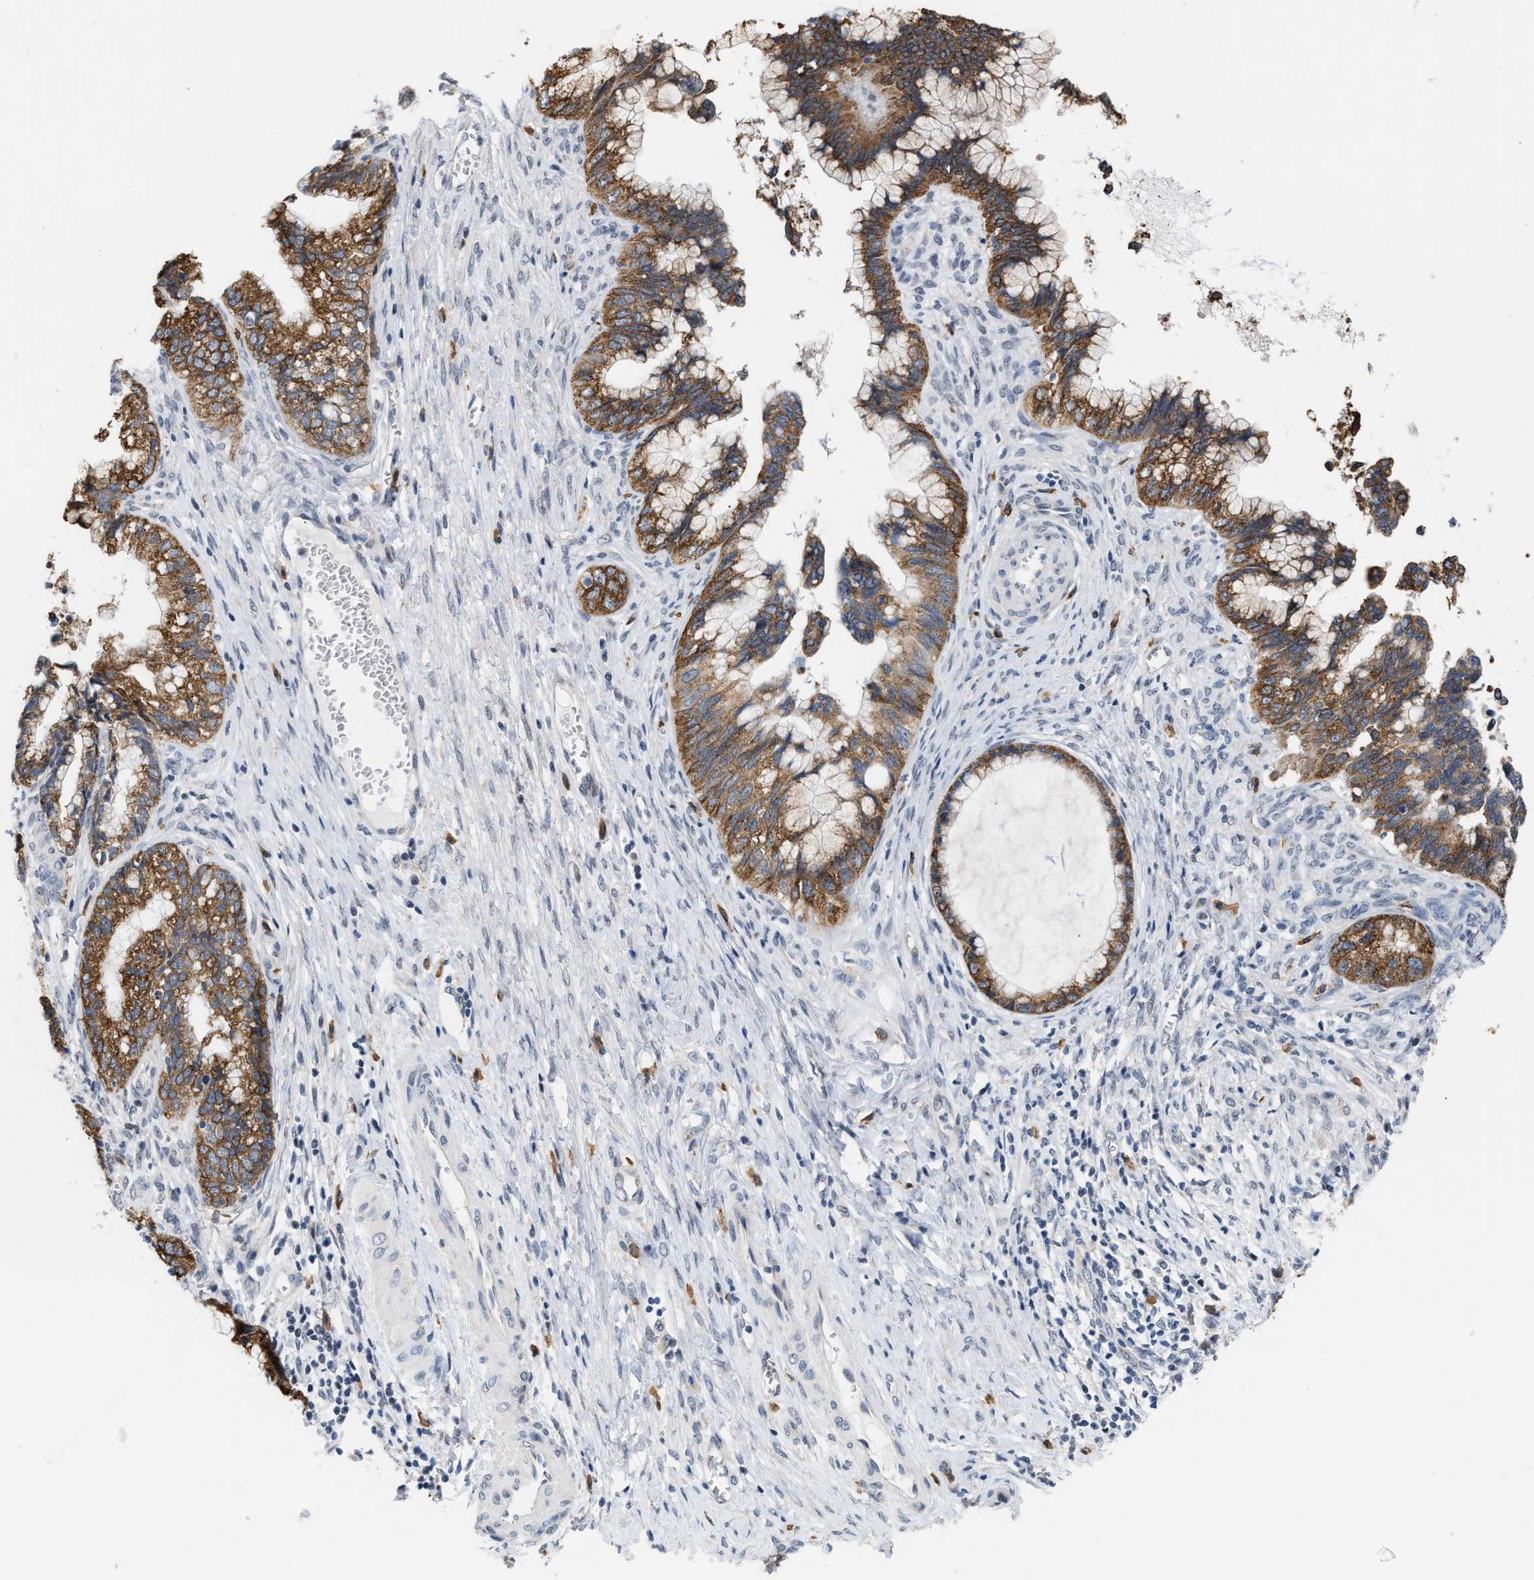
{"staining": {"intensity": "moderate", "quantity": ">75%", "location": "cytoplasmic/membranous"}, "tissue": "cervical cancer", "cell_type": "Tumor cells", "image_type": "cancer", "snomed": [{"axis": "morphology", "description": "Adenocarcinoma, NOS"}, {"axis": "topography", "description": "Cervix"}], "caption": "This image shows cervical cancer stained with IHC to label a protein in brown. The cytoplasmic/membranous of tumor cells show moderate positivity for the protein. Nuclei are counter-stained blue.", "gene": "TXNRD3", "patient": {"sex": "female", "age": 44}}